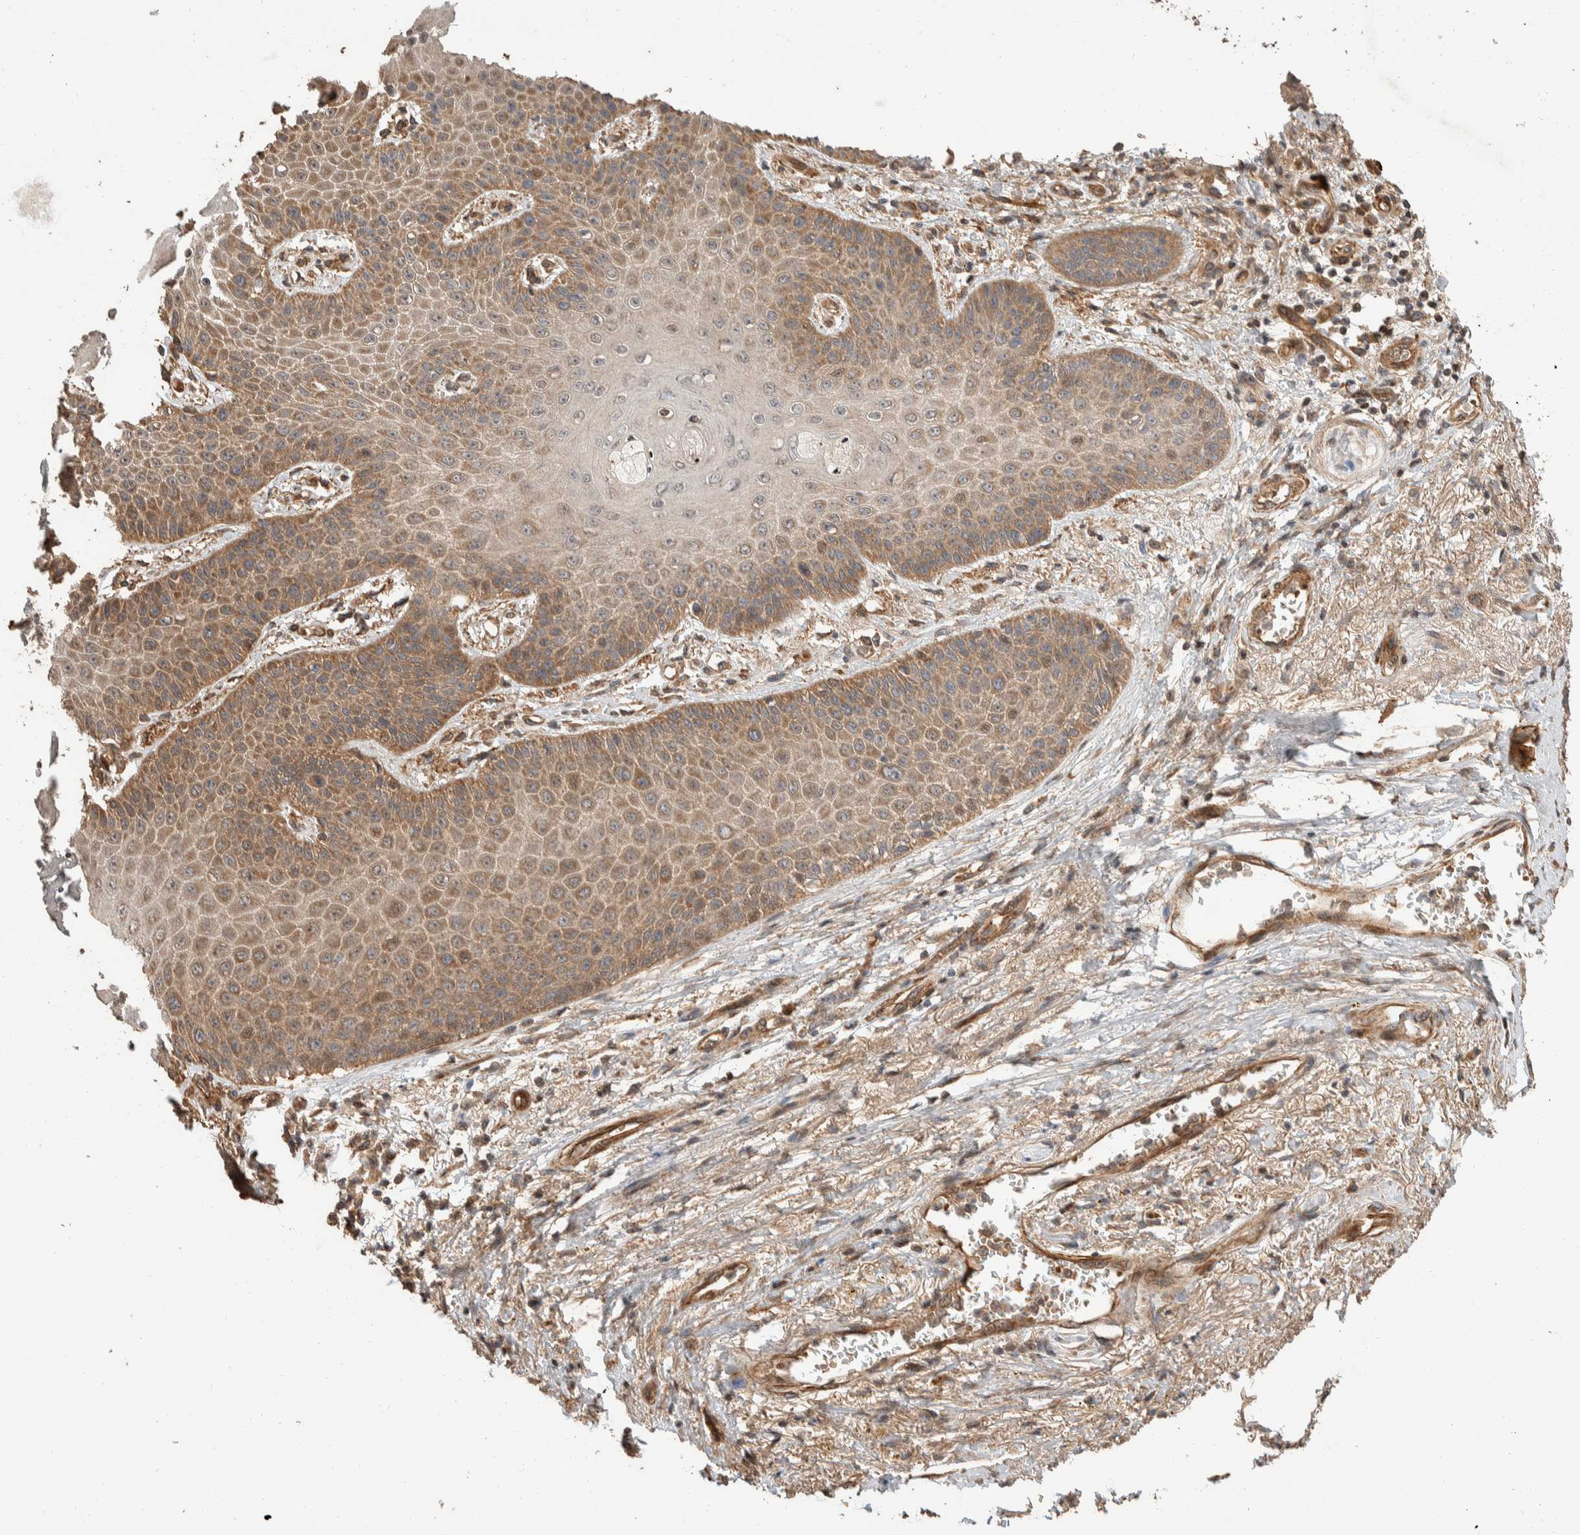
{"staining": {"intensity": "moderate", "quantity": ">75%", "location": "cytoplasmic/membranous"}, "tissue": "skin", "cell_type": "Epidermal cells", "image_type": "normal", "snomed": [{"axis": "morphology", "description": "Normal tissue, NOS"}, {"axis": "topography", "description": "Anal"}], "caption": "Epidermal cells display medium levels of moderate cytoplasmic/membranous expression in approximately >75% of cells in unremarkable skin. Using DAB (brown) and hematoxylin (blue) stains, captured at high magnification using brightfield microscopy.", "gene": "ERC1", "patient": {"sex": "female", "age": 46}}